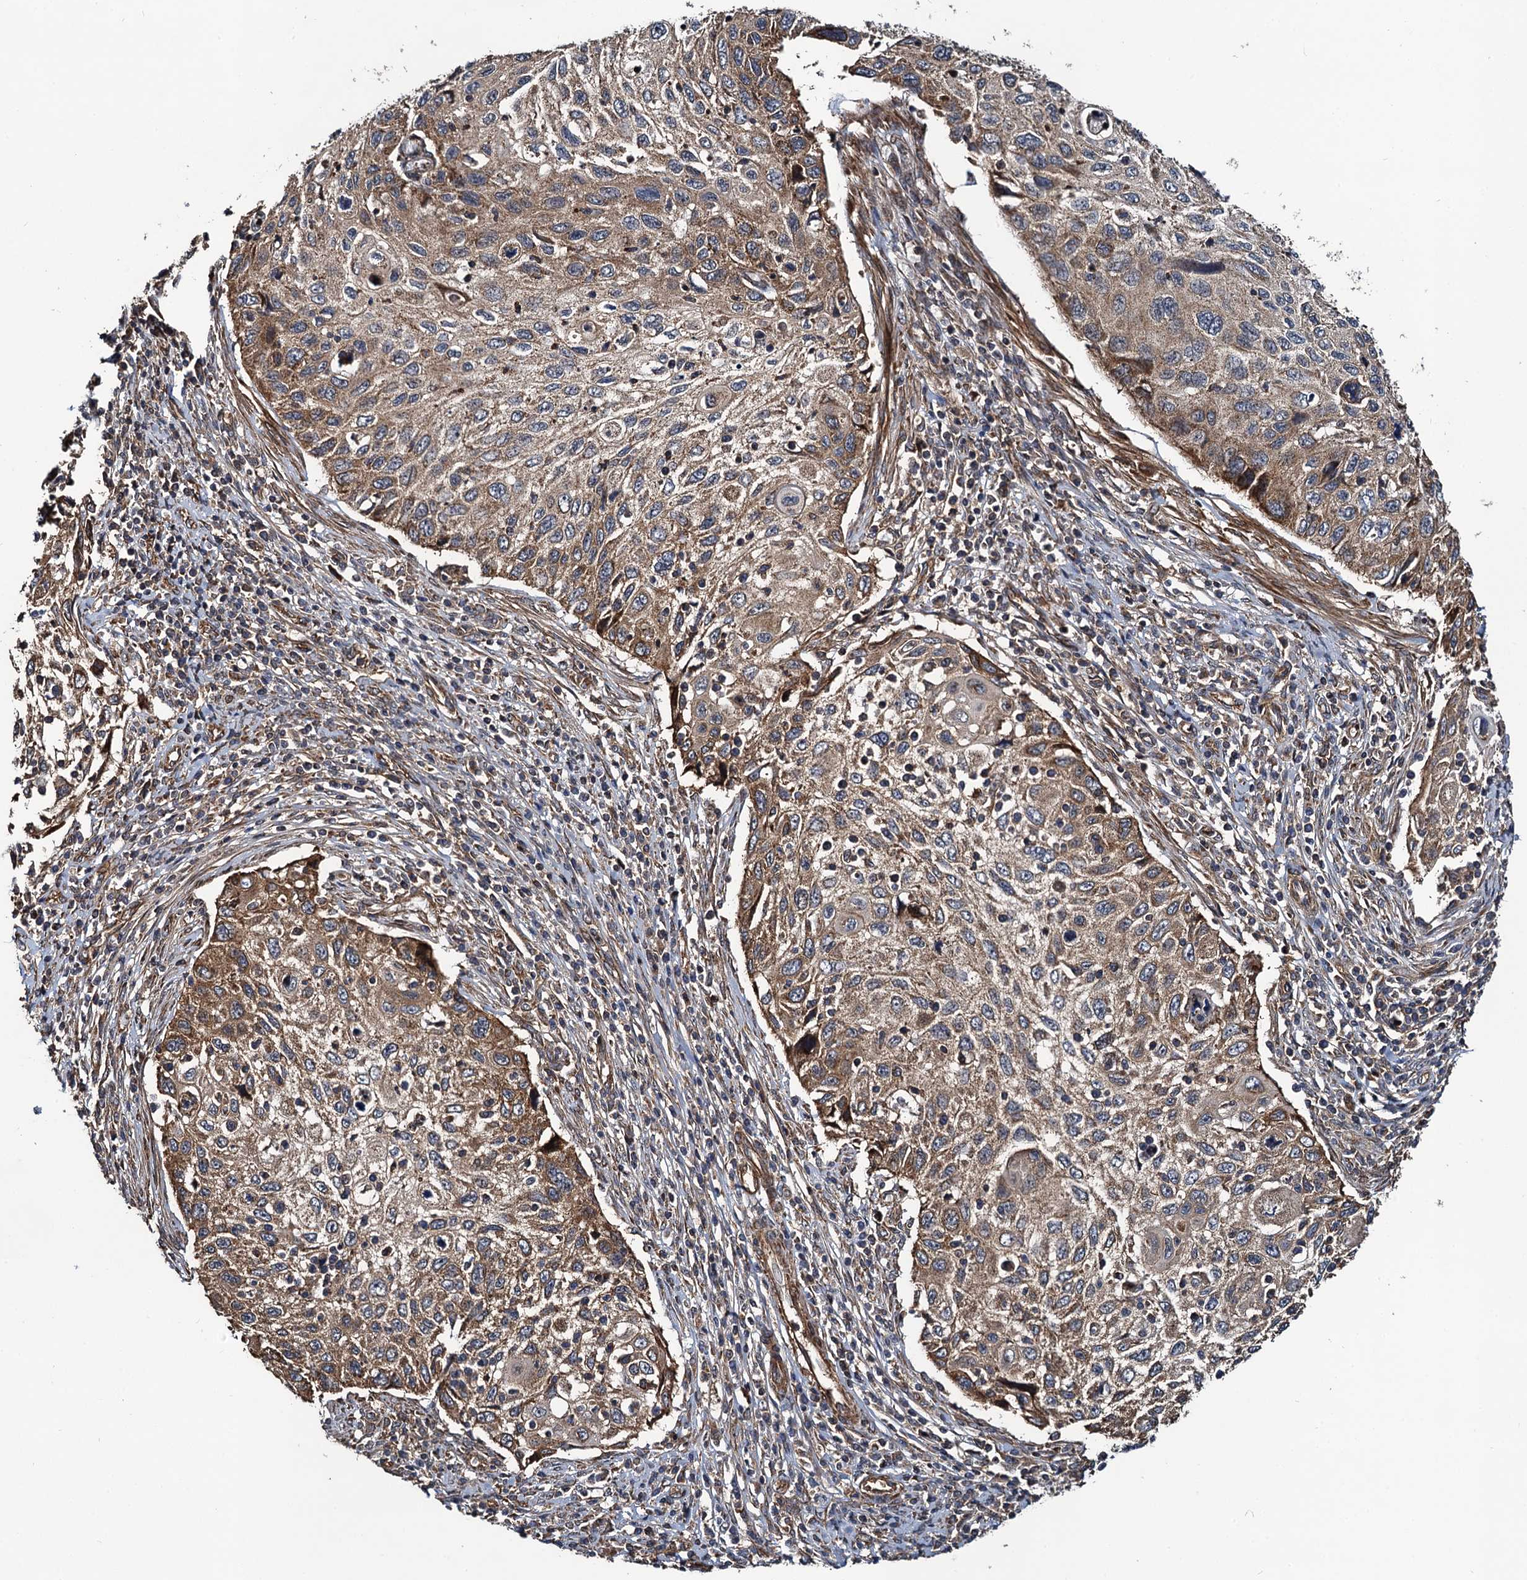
{"staining": {"intensity": "moderate", "quantity": ">75%", "location": "cytoplasmic/membranous"}, "tissue": "cervical cancer", "cell_type": "Tumor cells", "image_type": "cancer", "snomed": [{"axis": "morphology", "description": "Squamous cell carcinoma, NOS"}, {"axis": "topography", "description": "Cervix"}], "caption": "Protein staining displays moderate cytoplasmic/membranous staining in approximately >75% of tumor cells in cervical squamous cell carcinoma.", "gene": "NEK1", "patient": {"sex": "female", "age": 70}}